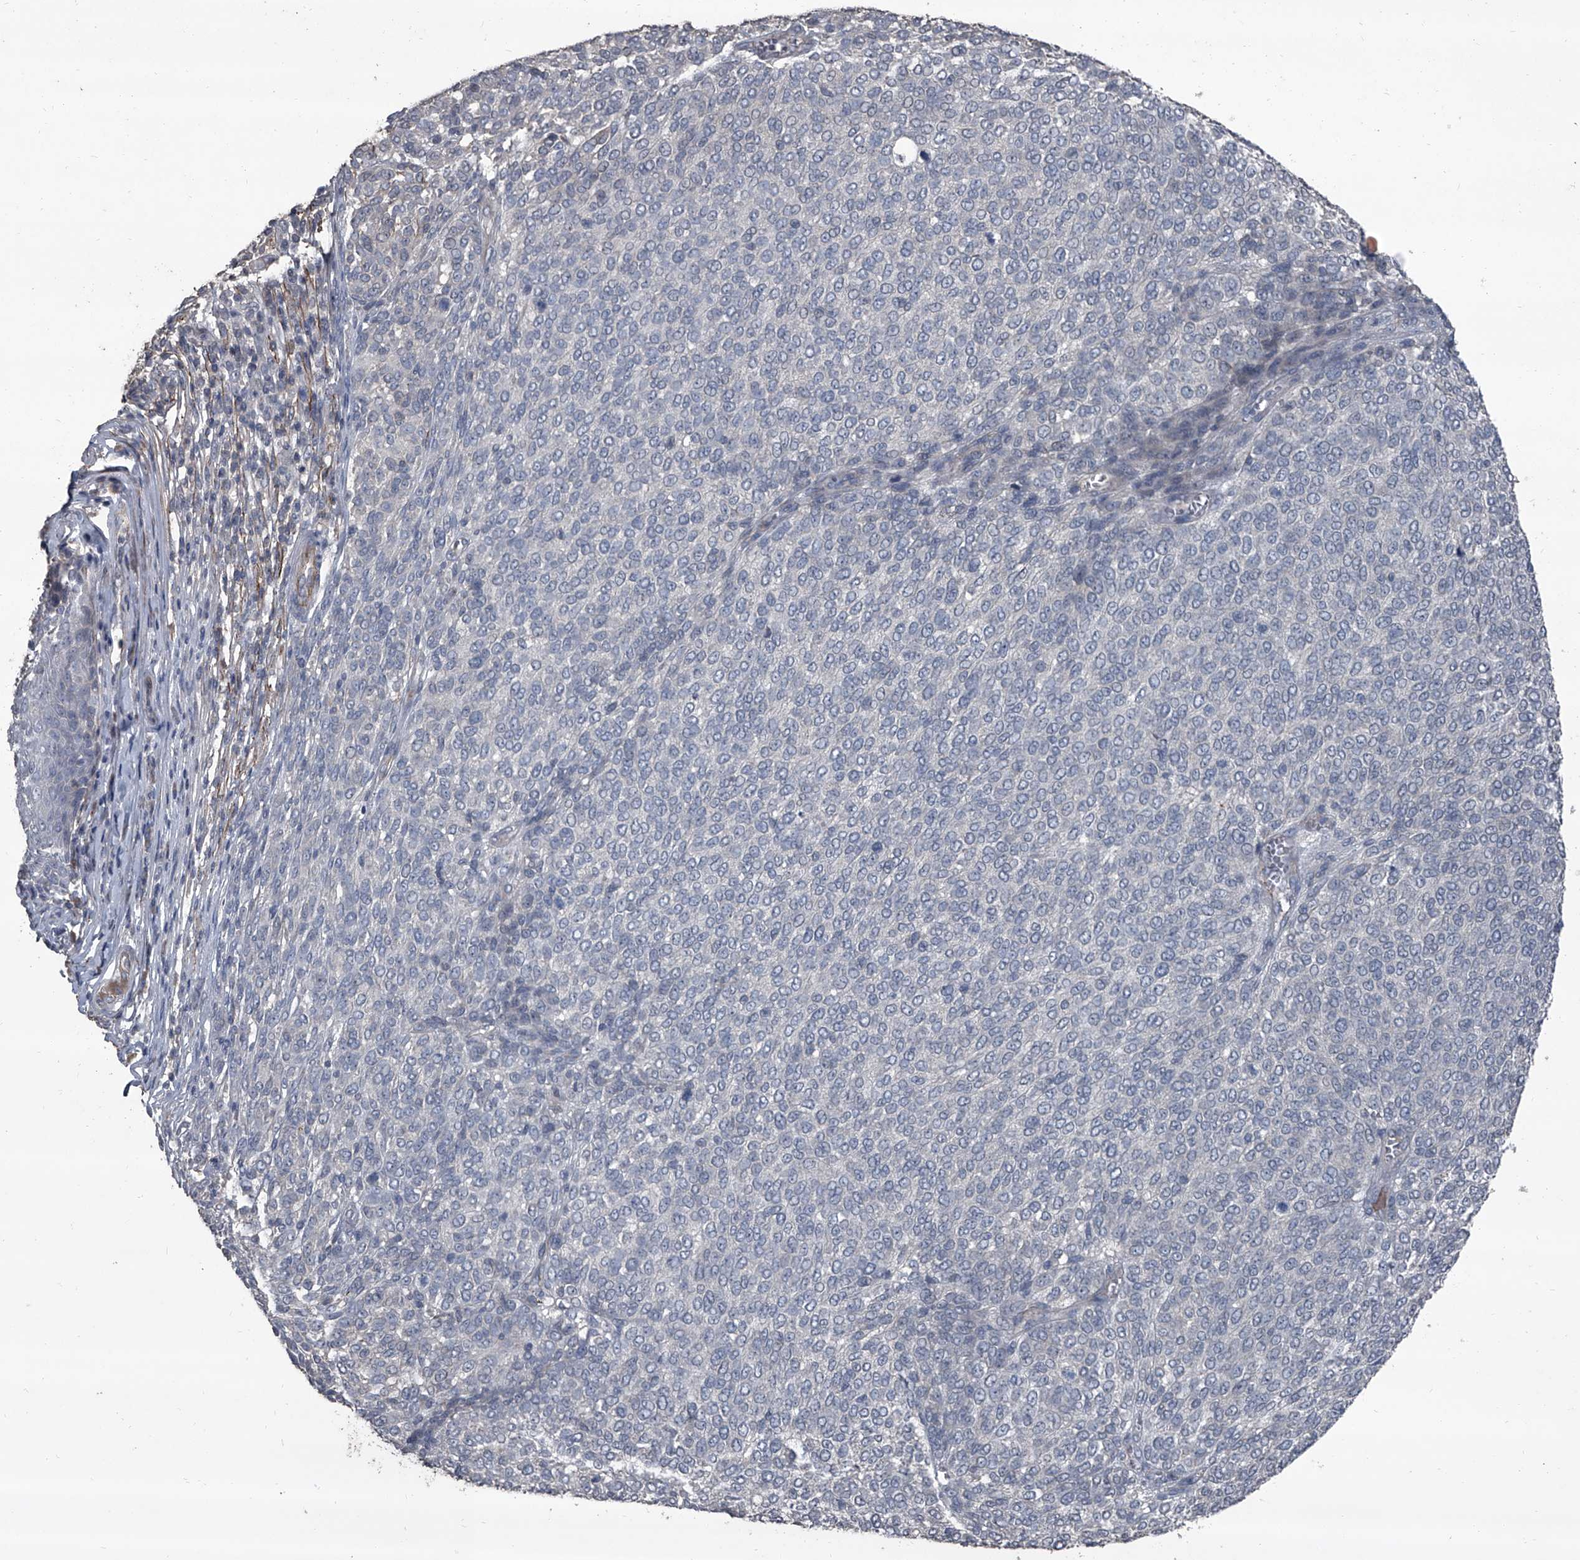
{"staining": {"intensity": "negative", "quantity": "none", "location": "none"}, "tissue": "melanoma", "cell_type": "Tumor cells", "image_type": "cancer", "snomed": [{"axis": "morphology", "description": "Malignant melanoma, NOS"}, {"axis": "topography", "description": "Skin"}], "caption": "The immunohistochemistry (IHC) micrograph has no significant expression in tumor cells of melanoma tissue.", "gene": "OARD1", "patient": {"sex": "male", "age": 49}}